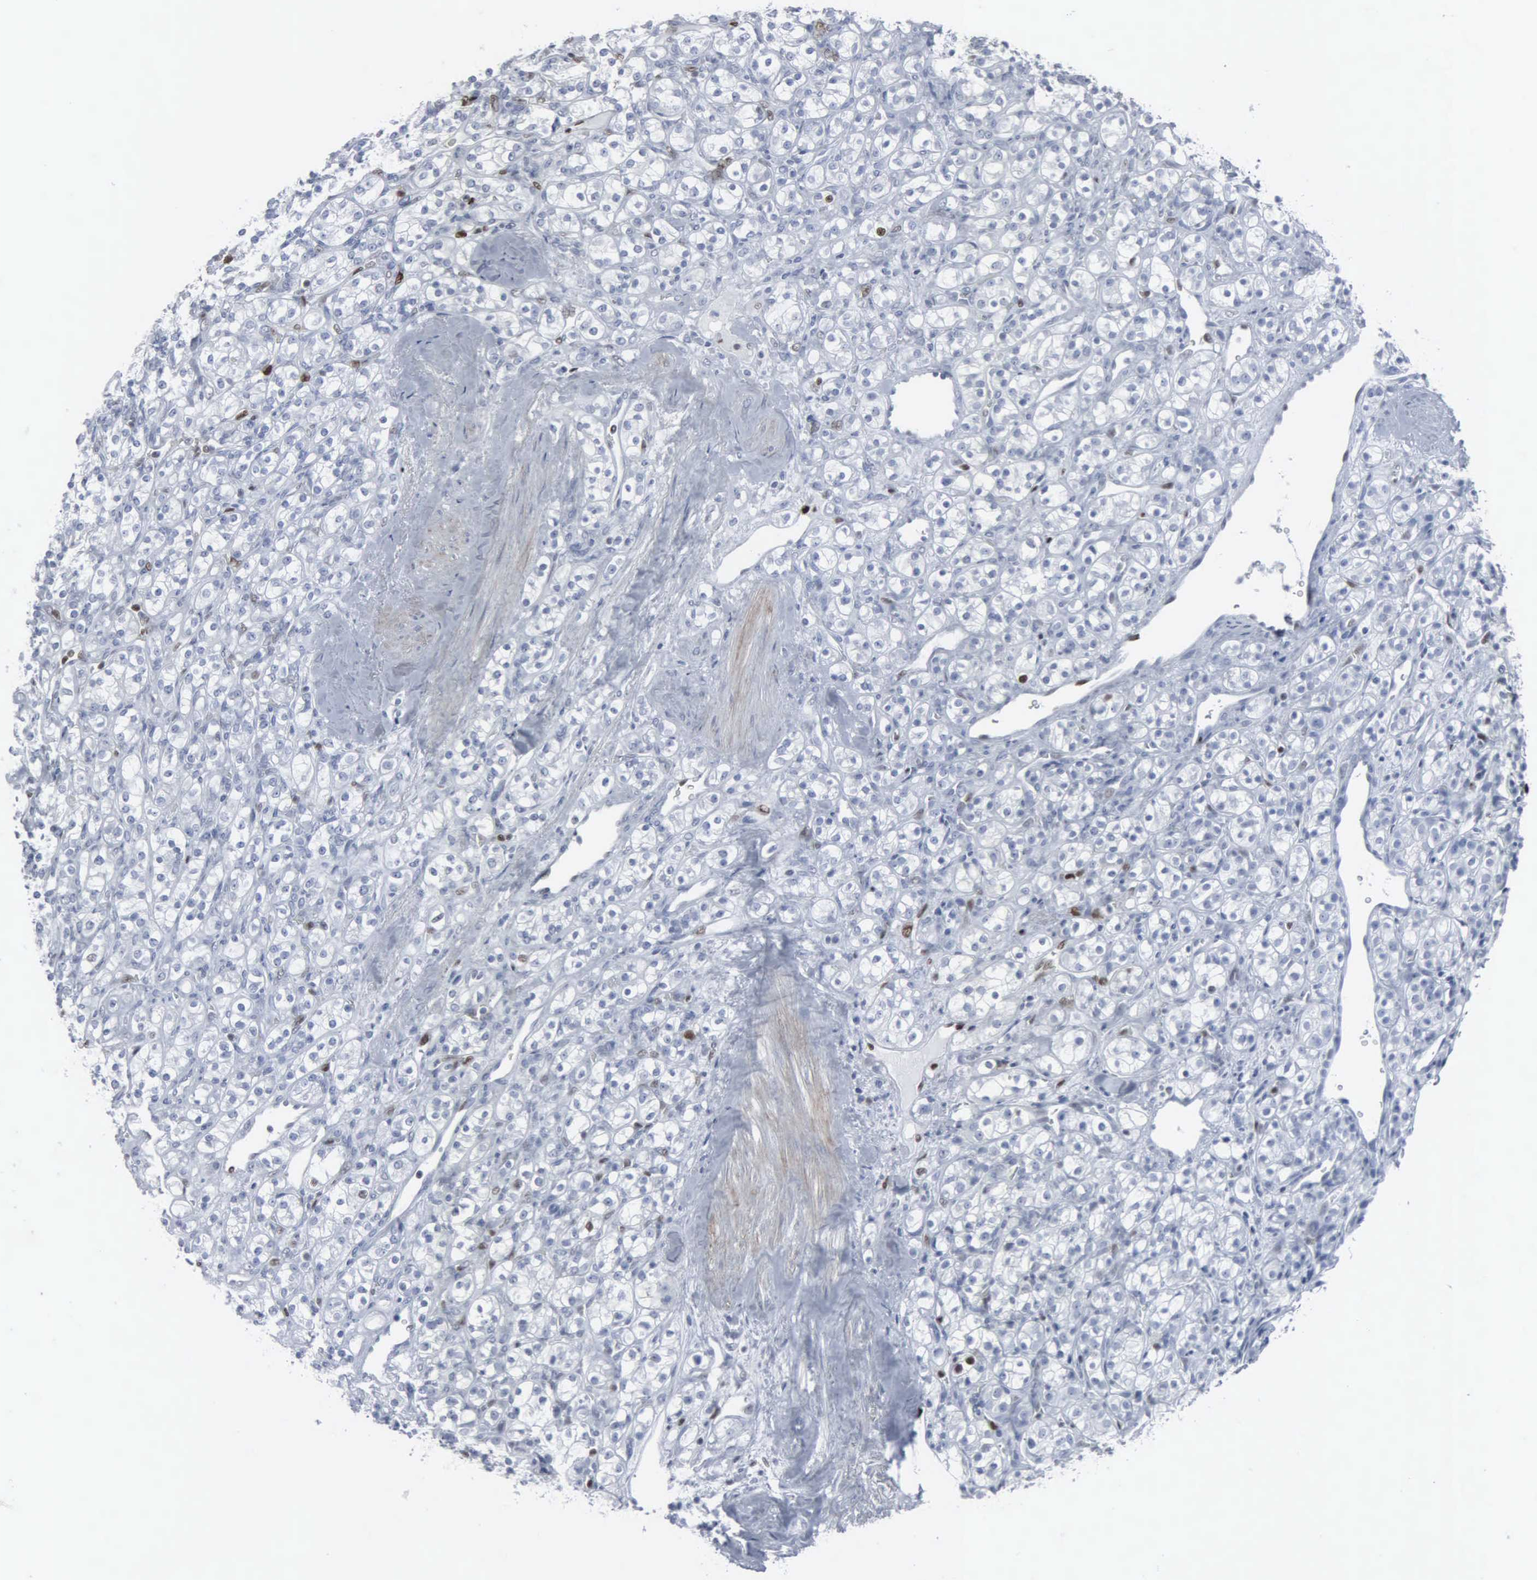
{"staining": {"intensity": "negative", "quantity": "none", "location": "none"}, "tissue": "renal cancer", "cell_type": "Tumor cells", "image_type": "cancer", "snomed": [{"axis": "morphology", "description": "Adenocarcinoma, NOS"}, {"axis": "topography", "description": "Kidney"}], "caption": "This is an immunohistochemistry image of renal adenocarcinoma. There is no staining in tumor cells.", "gene": "CCND3", "patient": {"sex": "male", "age": 77}}